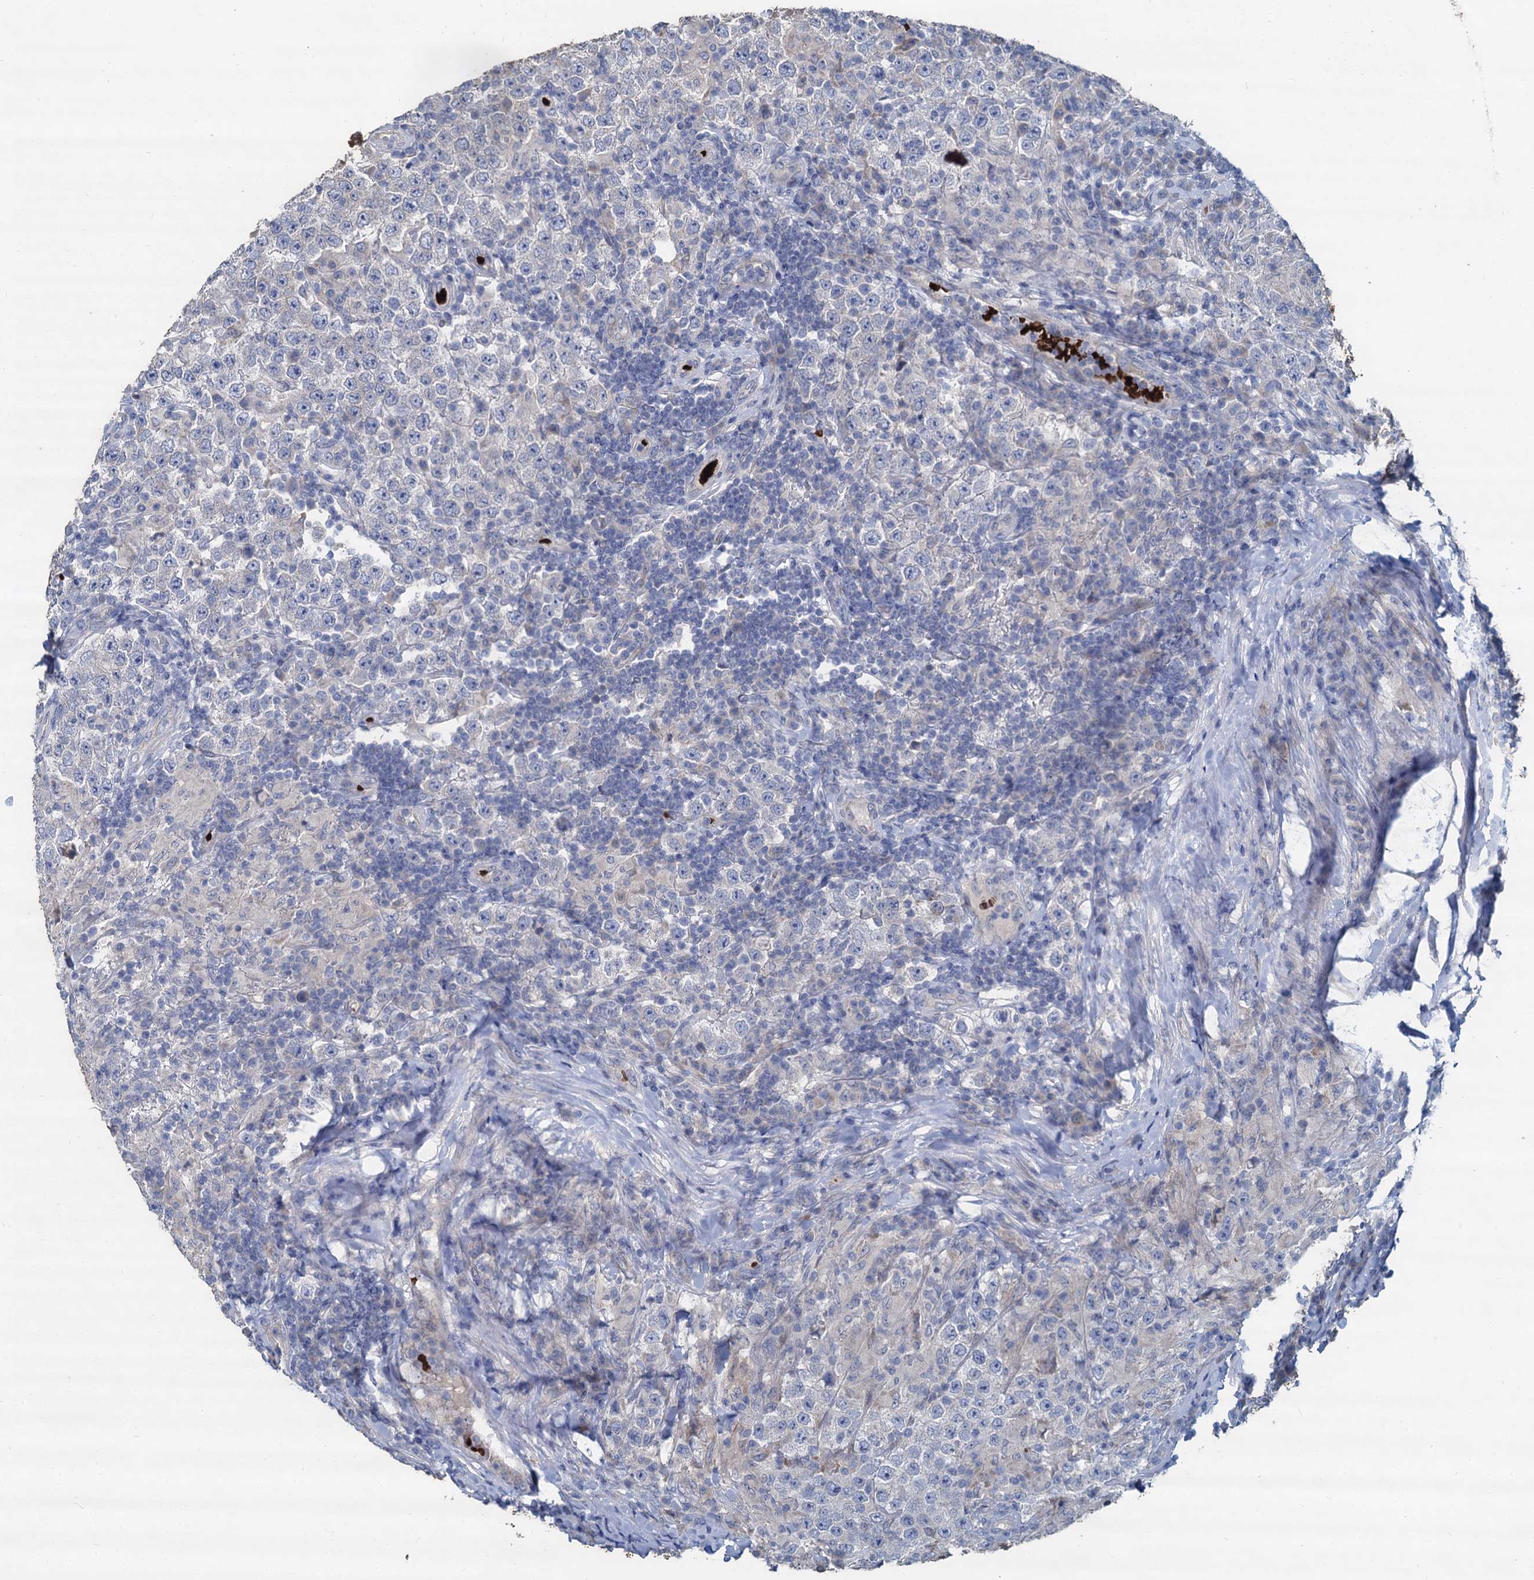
{"staining": {"intensity": "negative", "quantity": "none", "location": "none"}, "tissue": "testis cancer", "cell_type": "Tumor cells", "image_type": "cancer", "snomed": [{"axis": "morphology", "description": "Normal tissue, NOS"}, {"axis": "morphology", "description": "Urothelial carcinoma, High grade"}, {"axis": "morphology", "description": "Seminoma, NOS"}, {"axis": "morphology", "description": "Carcinoma, Embryonal, NOS"}, {"axis": "topography", "description": "Urinary bladder"}, {"axis": "topography", "description": "Testis"}], "caption": "The histopathology image demonstrates no significant positivity in tumor cells of testis cancer.", "gene": "TCTN2", "patient": {"sex": "male", "age": 41}}